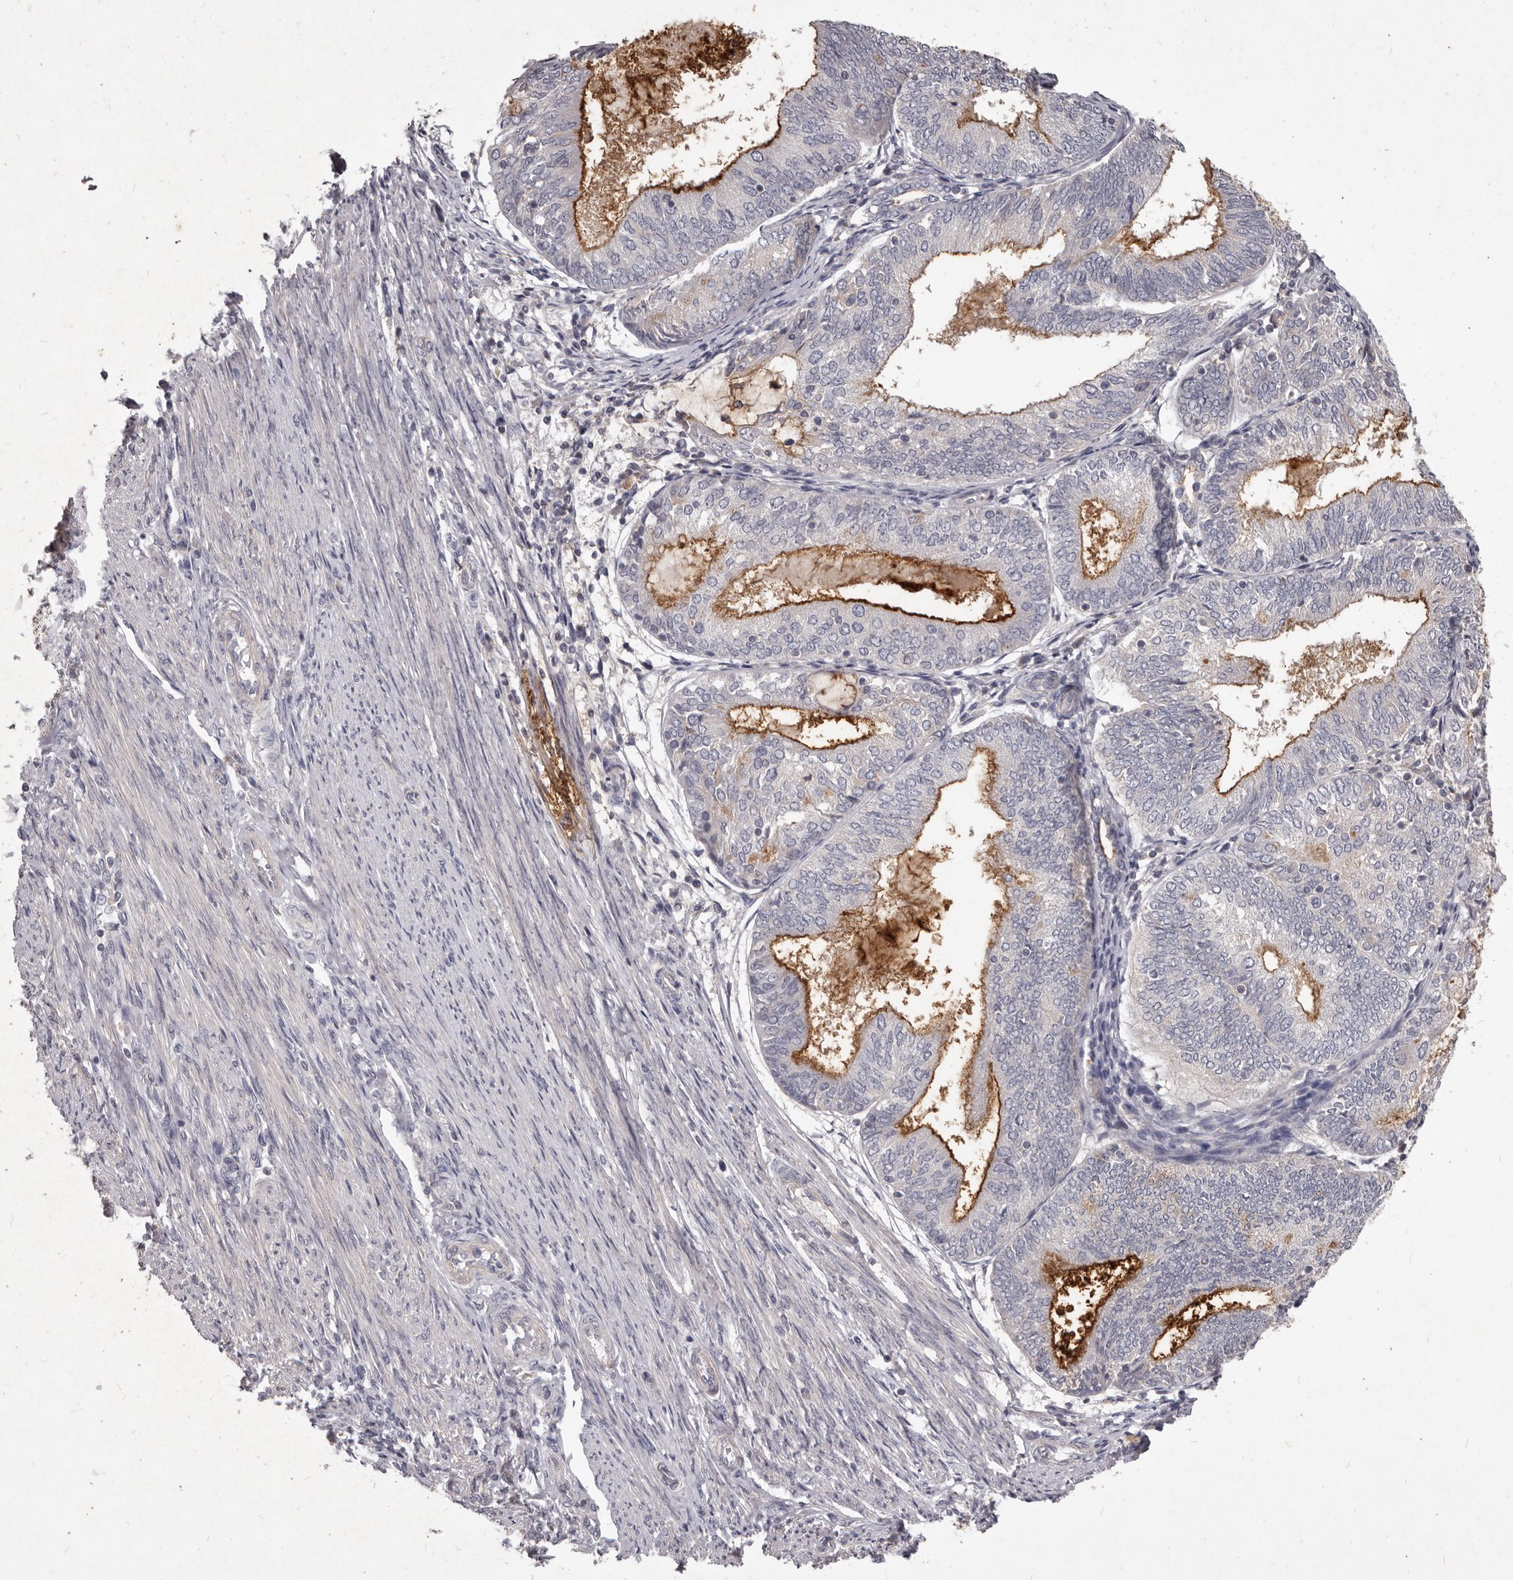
{"staining": {"intensity": "strong", "quantity": "<25%", "location": "cytoplasmic/membranous"}, "tissue": "endometrial cancer", "cell_type": "Tumor cells", "image_type": "cancer", "snomed": [{"axis": "morphology", "description": "Adenocarcinoma, NOS"}, {"axis": "topography", "description": "Endometrium"}], "caption": "This is an image of IHC staining of endometrial adenocarcinoma, which shows strong staining in the cytoplasmic/membranous of tumor cells.", "gene": "GPRC5C", "patient": {"sex": "female", "age": 81}}